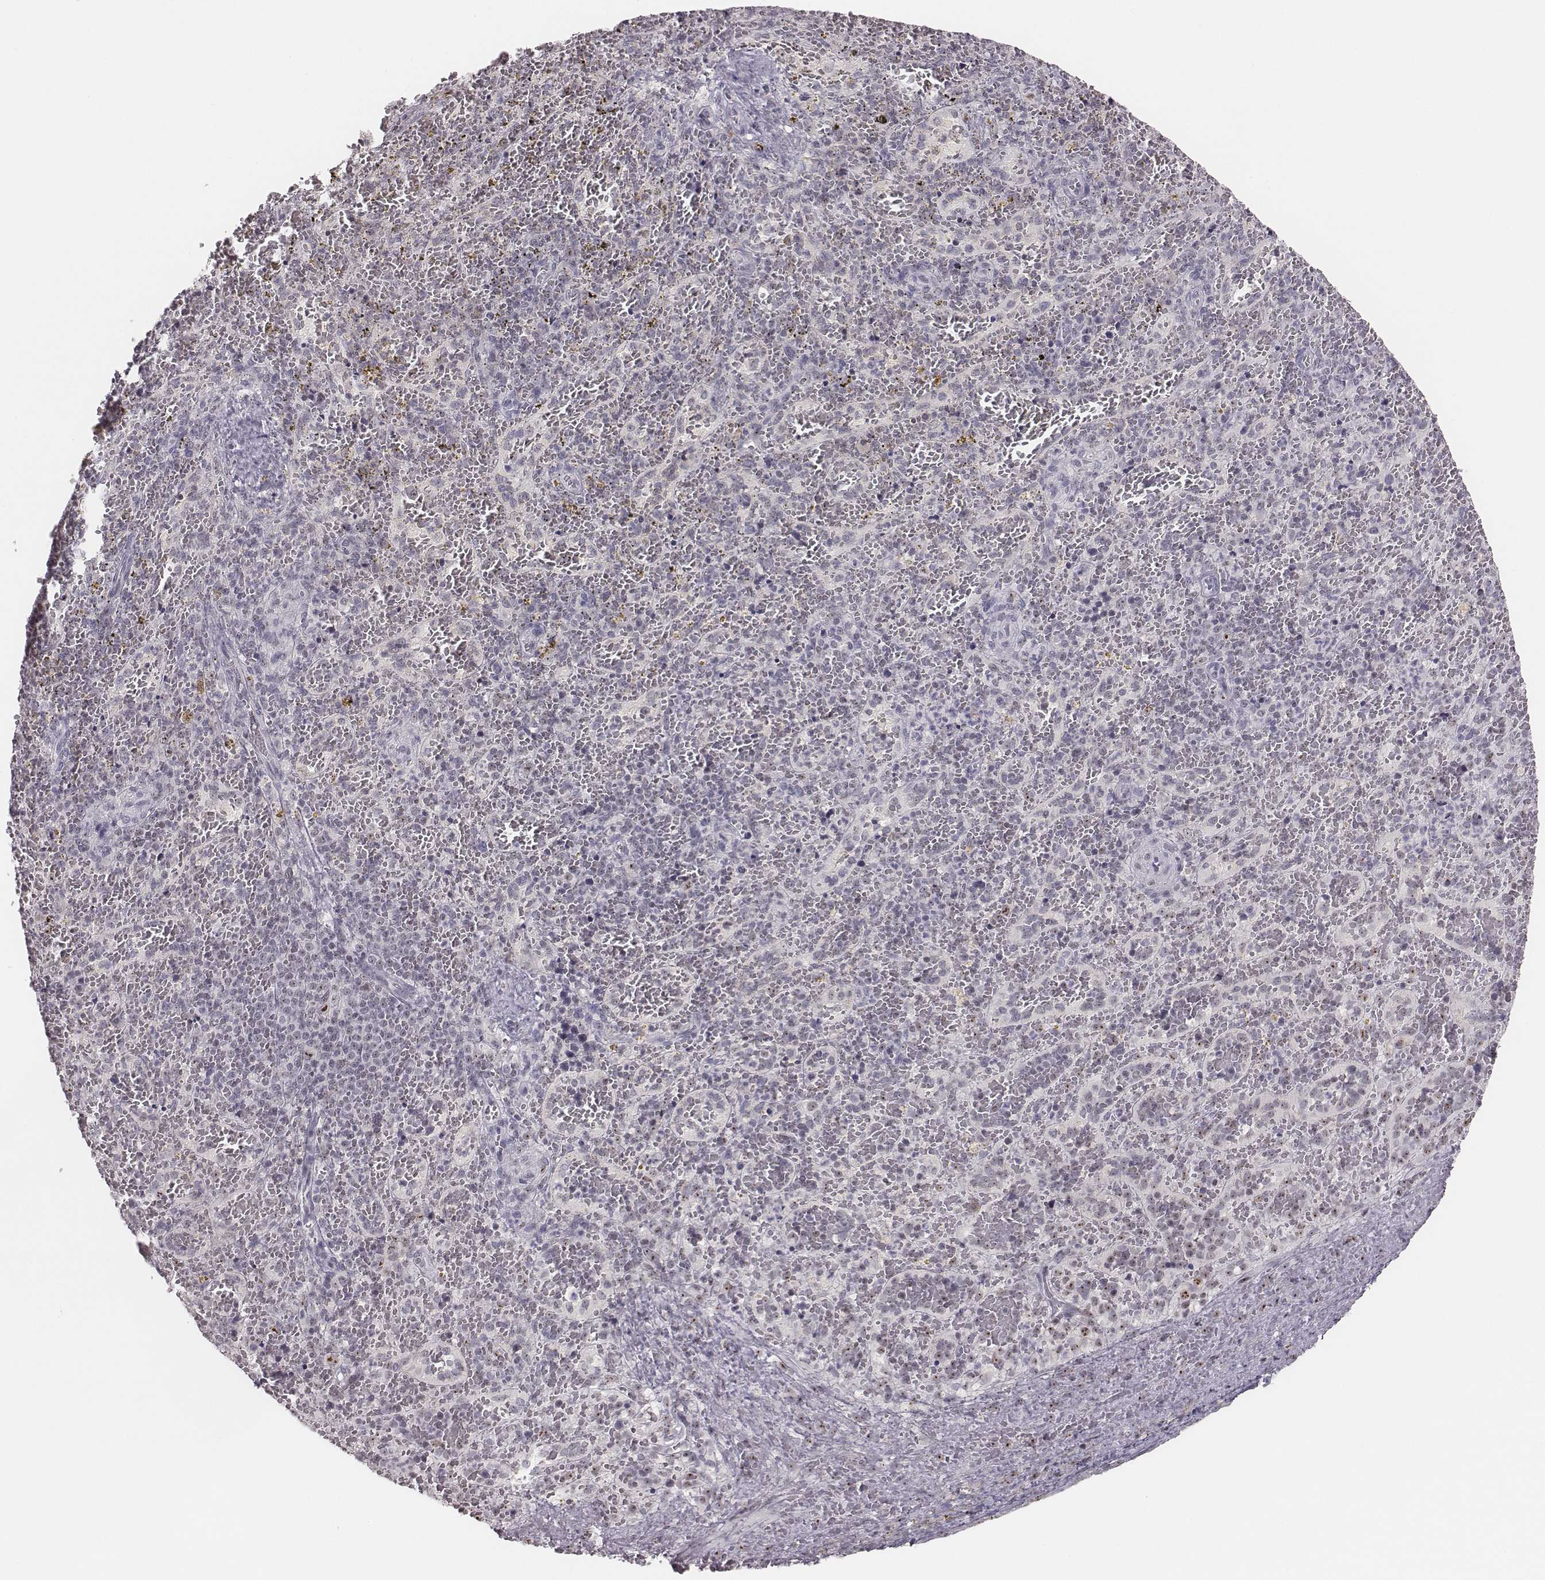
{"staining": {"intensity": "negative", "quantity": "none", "location": "none"}, "tissue": "spleen", "cell_type": "Cells in red pulp", "image_type": "normal", "snomed": [{"axis": "morphology", "description": "Normal tissue, NOS"}, {"axis": "topography", "description": "Spleen"}], "caption": "IHC histopathology image of benign spleen stained for a protein (brown), which exhibits no expression in cells in red pulp.", "gene": "NIFK", "patient": {"sex": "female", "age": 50}}